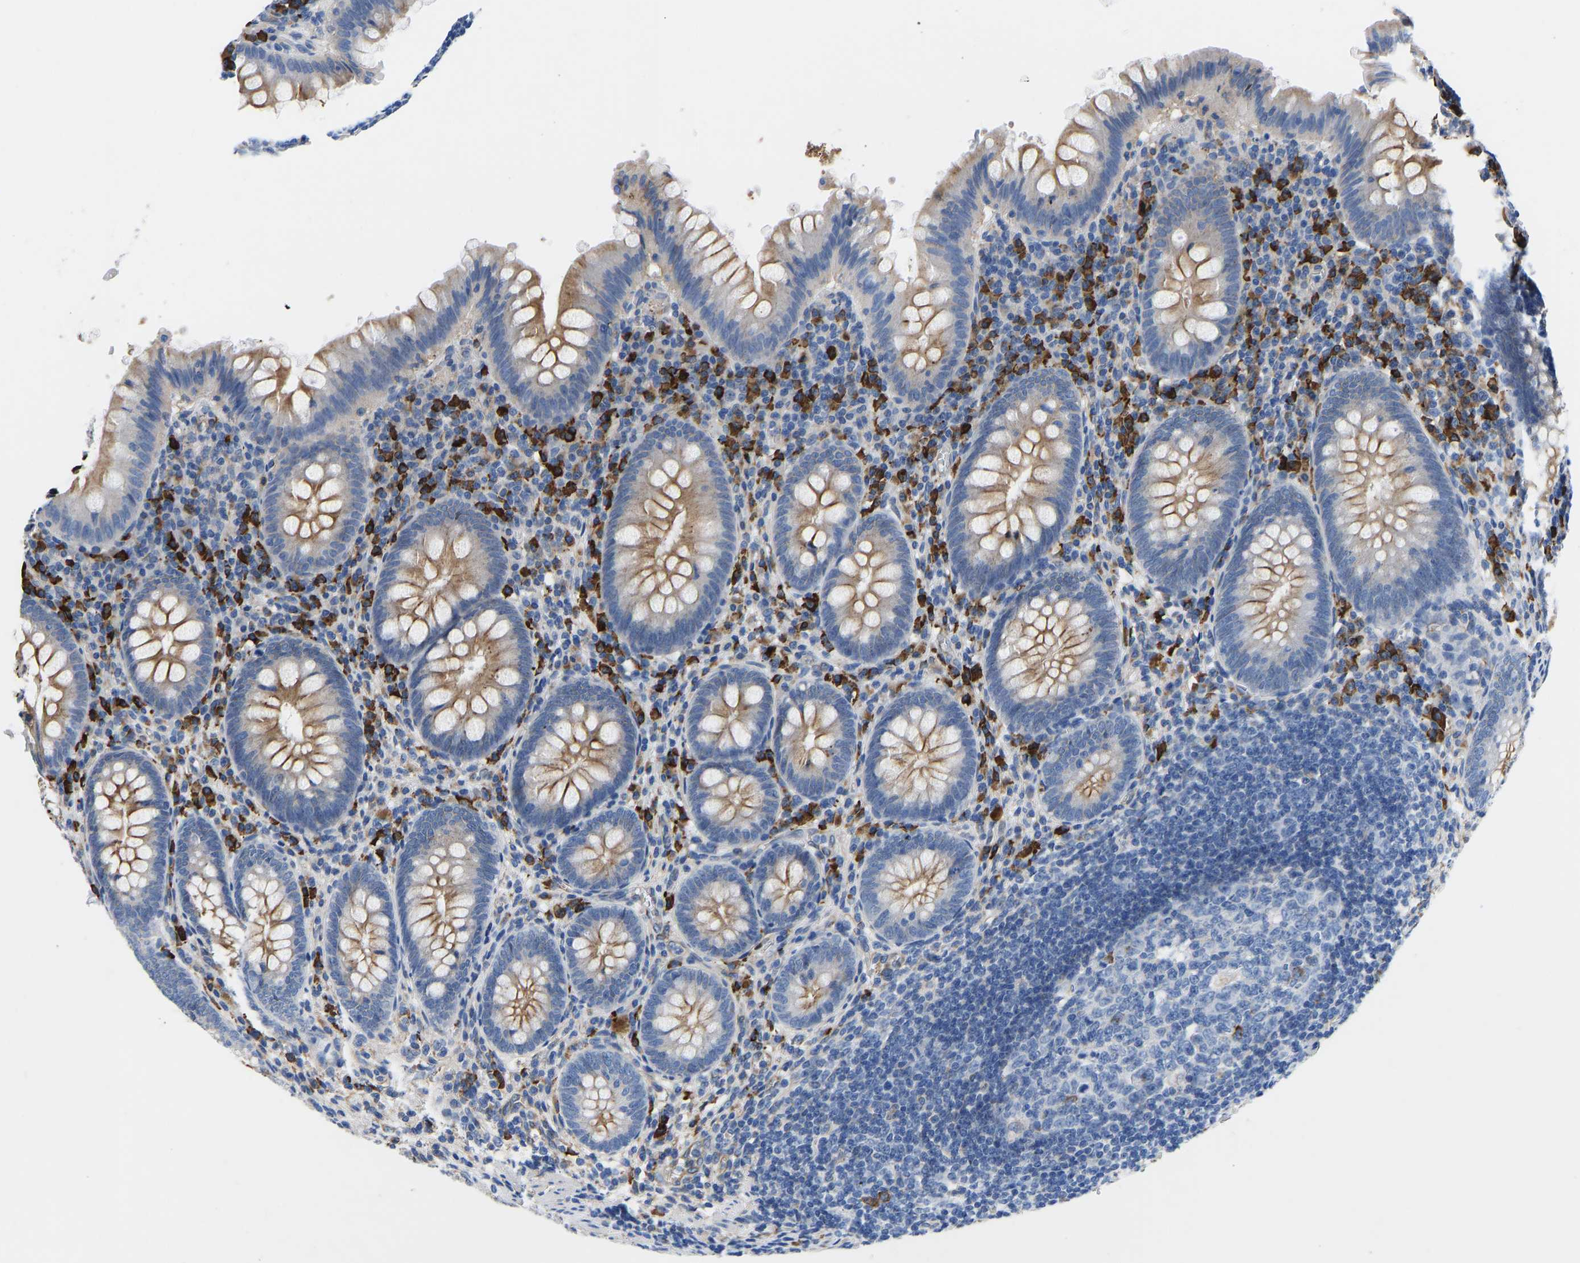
{"staining": {"intensity": "weak", "quantity": "25%-75%", "location": "cytoplasmic/membranous"}, "tissue": "appendix", "cell_type": "Glandular cells", "image_type": "normal", "snomed": [{"axis": "morphology", "description": "Normal tissue, NOS"}, {"axis": "topography", "description": "Appendix"}], "caption": "Protein analysis of unremarkable appendix exhibits weak cytoplasmic/membranous positivity in about 25%-75% of glandular cells.", "gene": "HSPG2", "patient": {"sex": "male", "age": 56}}